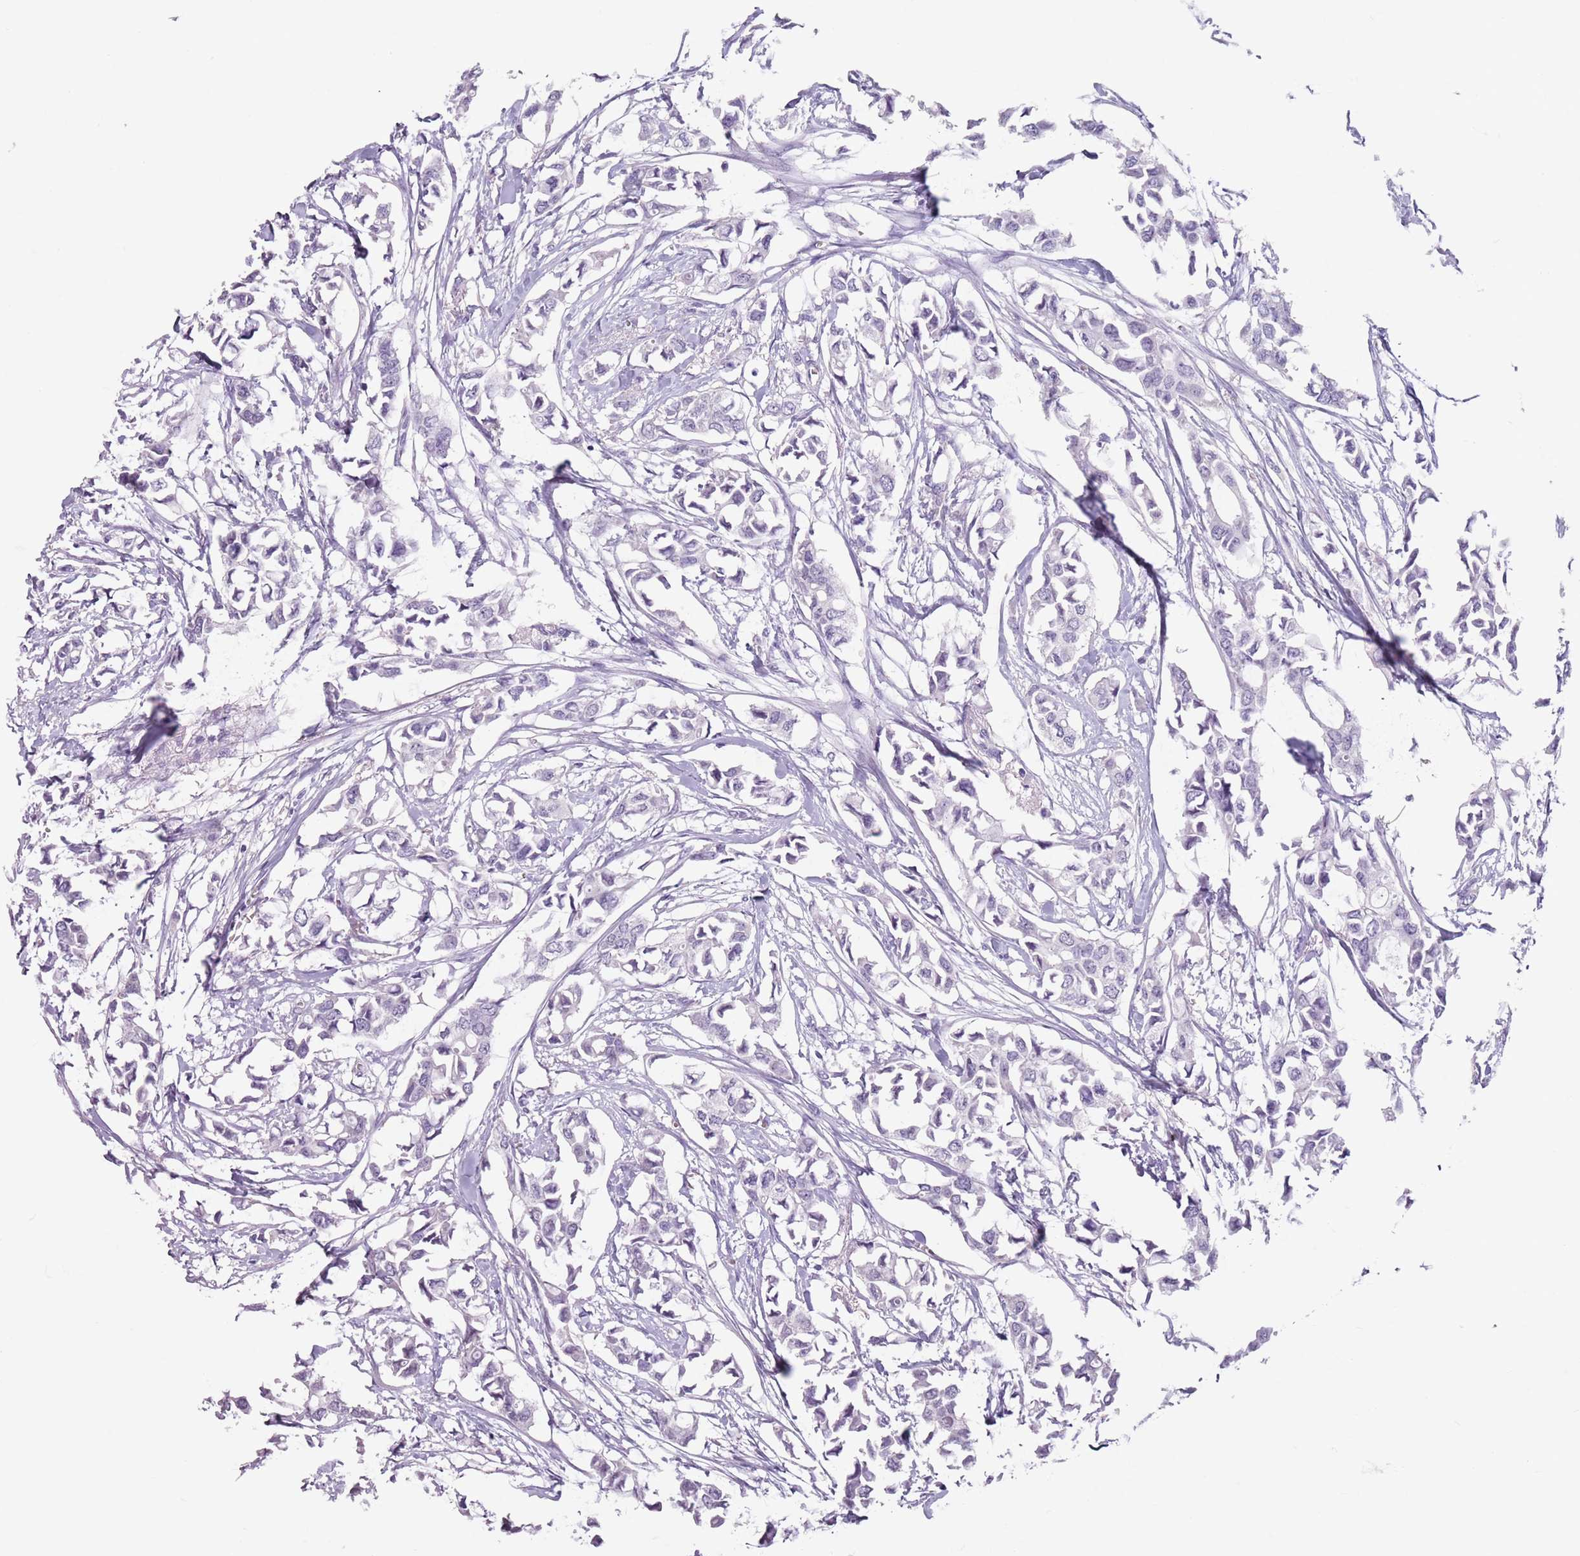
{"staining": {"intensity": "negative", "quantity": "none", "location": "none"}, "tissue": "breast cancer", "cell_type": "Tumor cells", "image_type": "cancer", "snomed": [{"axis": "morphology", "description": "Duct carcinoma"}, {"axis": "topography", "description": "Breast"}], "caption": "DAB (3,3'-diaminobenzidine) immunohistochemical staining of human breast cancer exhibits no significant staining in tumor cells.", "gene": "SPESP1", "patient": {"sex": "female", "age": 41}}